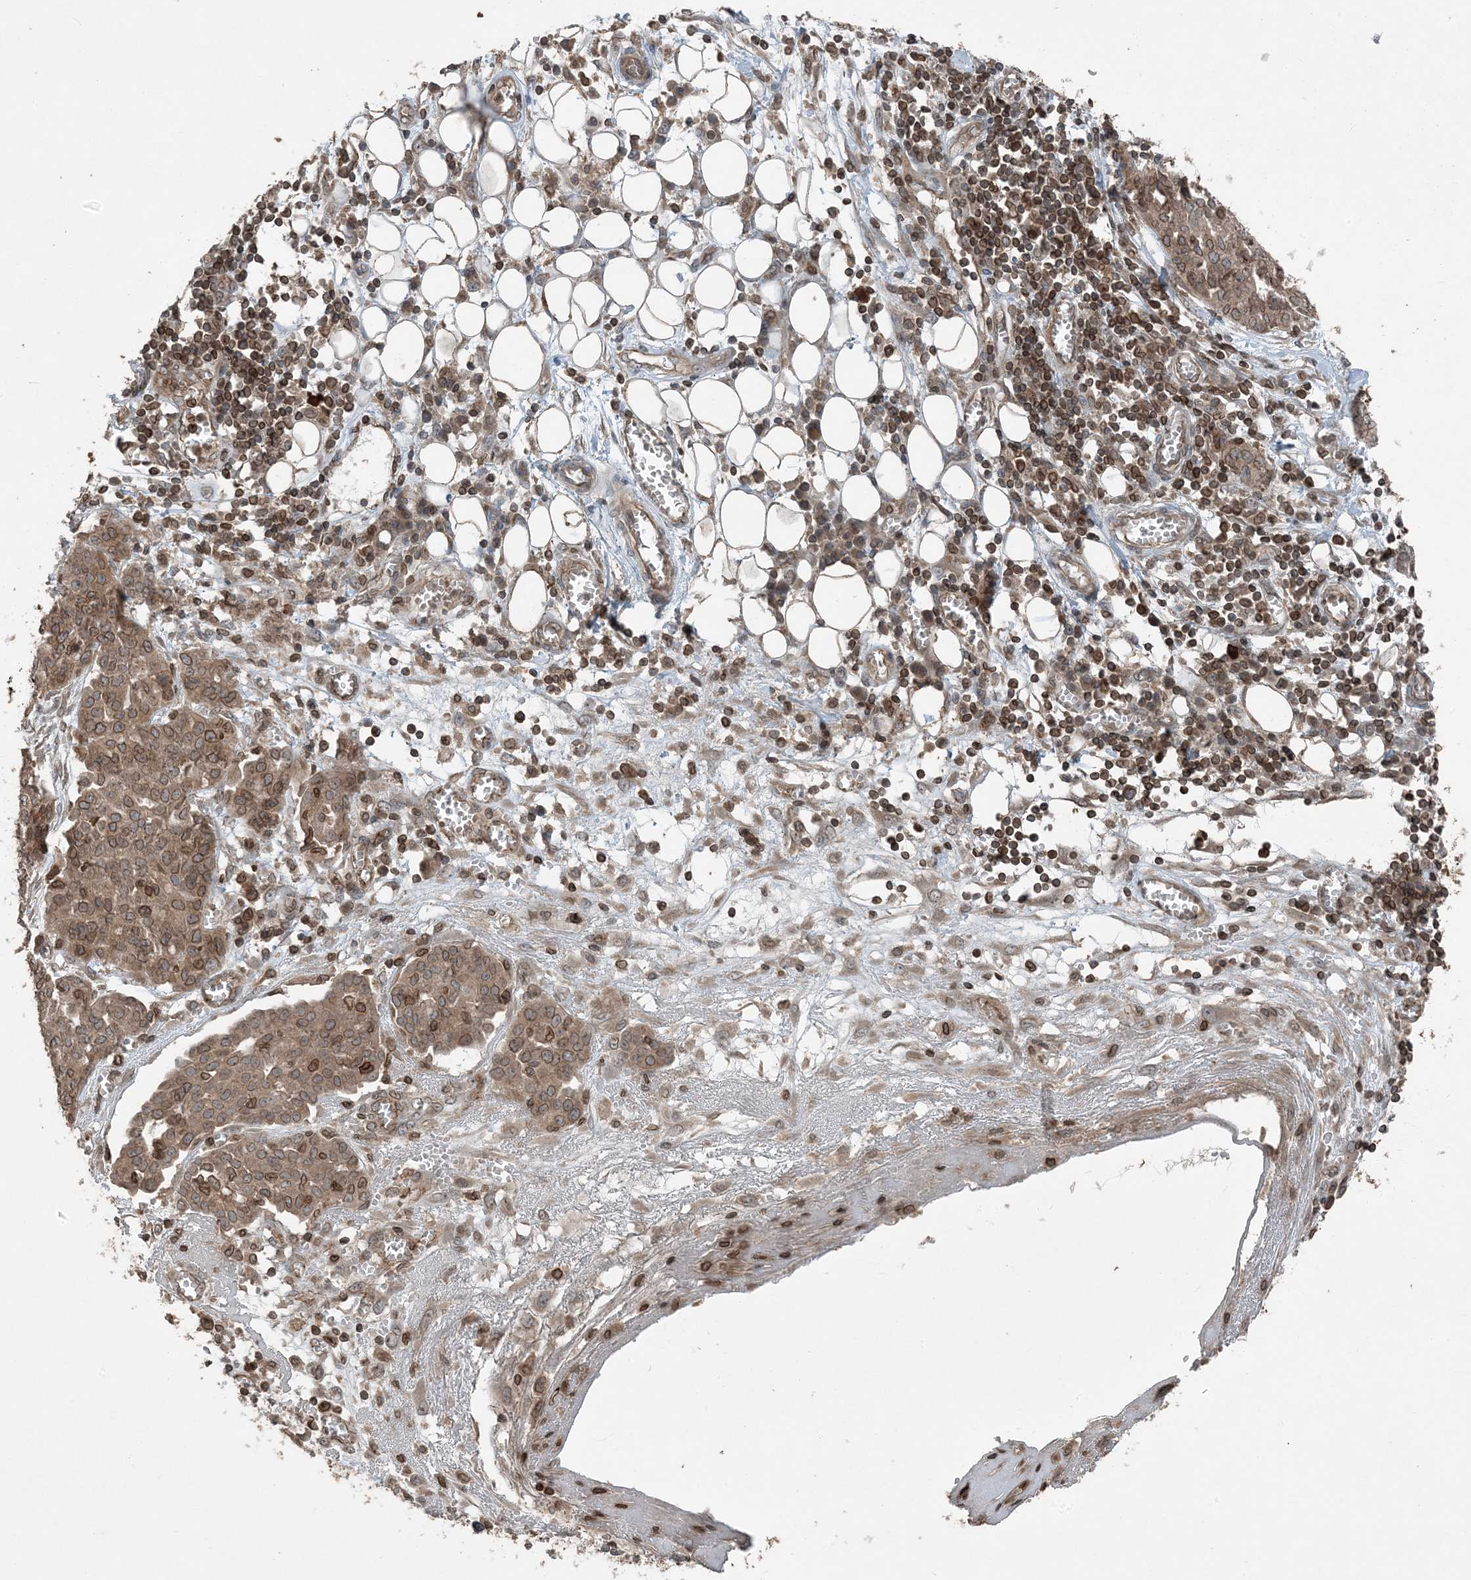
{"staining": {"intensity": "moderate", "quantity": ">75%", "location": "cytoplasmic/membranous,nuclear"}, "tissue": "ovarian cancer", "cell_type": "Tumor cells", "image_type": "cancer", "snomed": [{"axis": "morphology", "description": "Cystadenocarcinoma, serous, NOS"}, {"axis": "topography", "description": "Soft tissue"}, {"axis": "topography", "description": "Ovary"}], "caption": "Immunohistochemical staining of serous cystadenocarcinoma (ovarian) displays medium levels of moderate cytoplasmic/membranous and nuclear positivity in about >75% of tumor cells. Nuclei are stained in blue.", "gene": "ZFAND2B", "patient": {"sex": "female", "age": 57}}